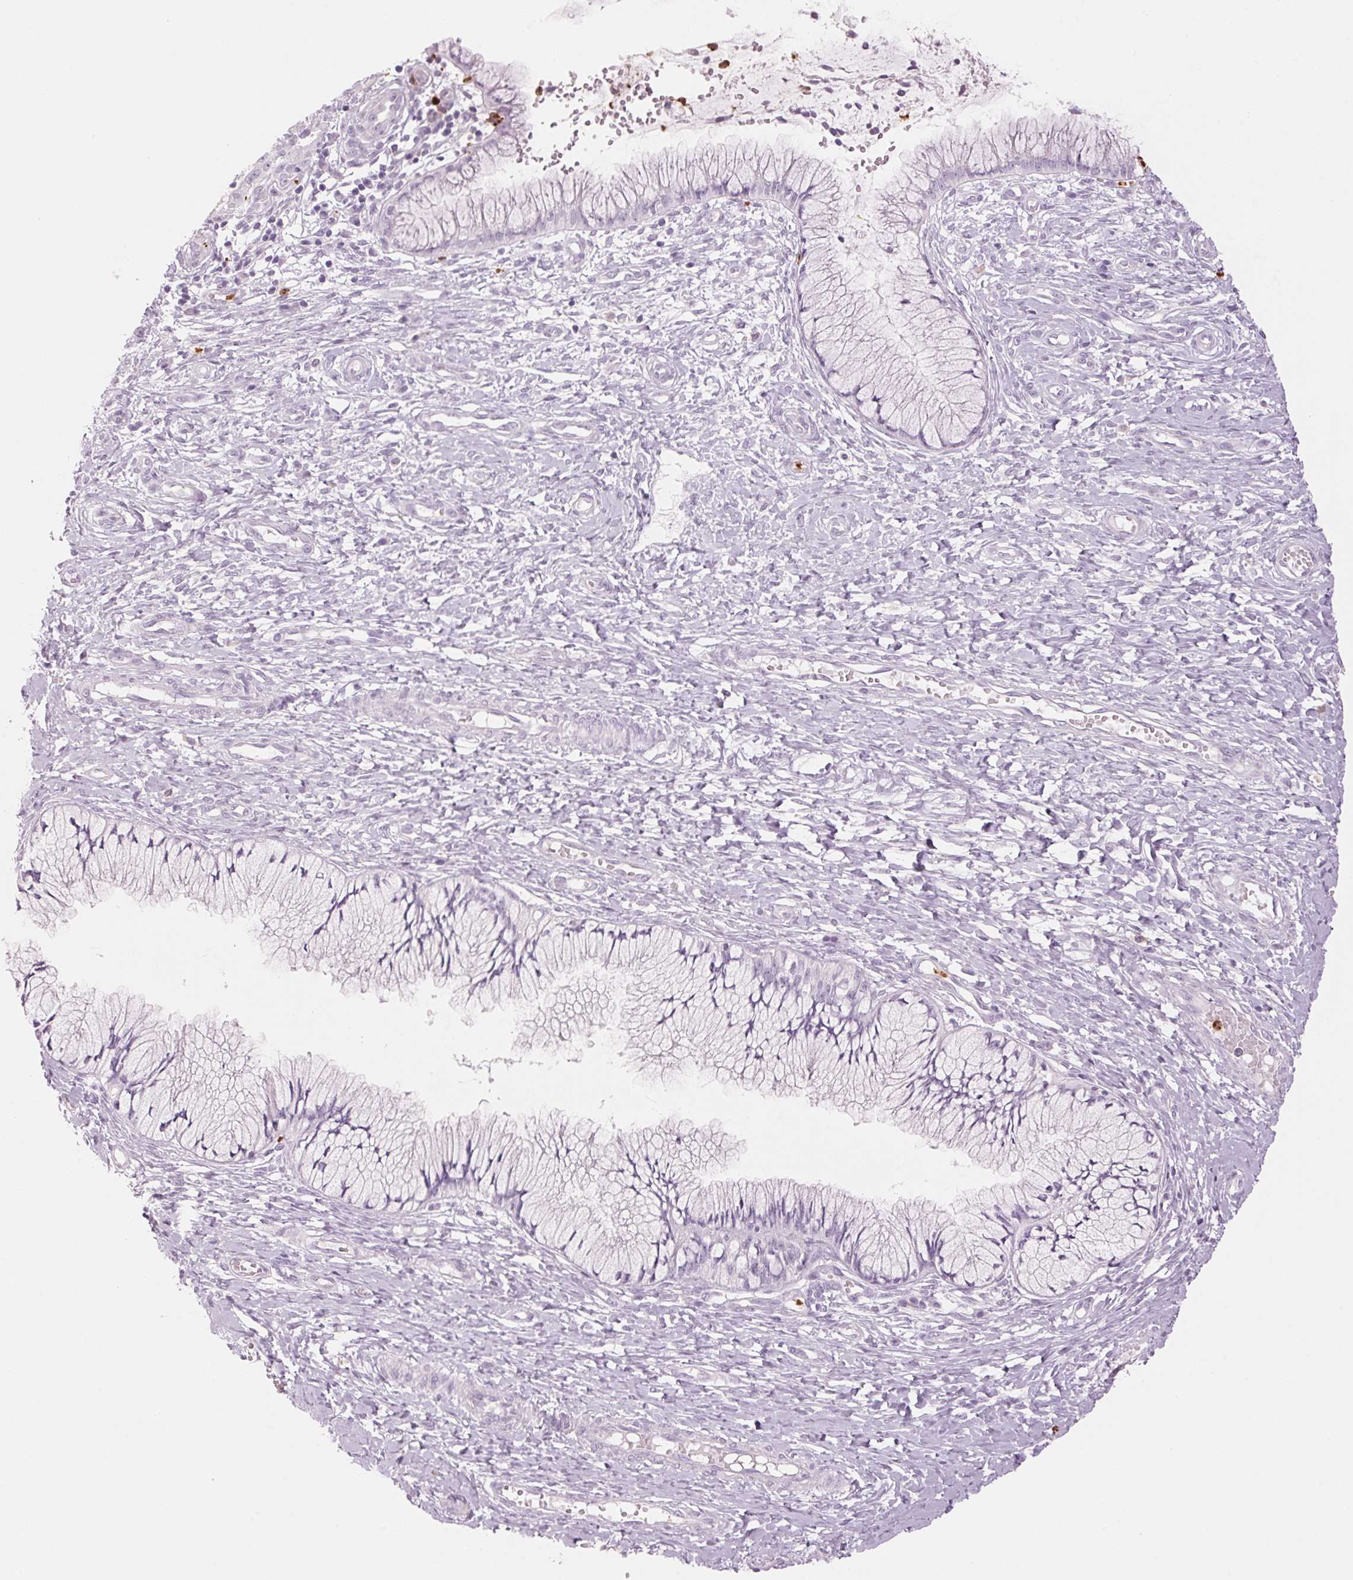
{"staining": {"intensity": "negative", "quantity": "none", "location": "none"}, "tissue": "cervix", "cell_type": "Glandular cells", "image_type": "normal", "snomed": [{"axis": "morphology", "description": "Normal tissue, NOS"}, {"axis": "topography", "description": "Cervix"}], "caption": "Glandular cells are negative for protein expression in normal human cervix.", "gene": "KLK7", "patient": {"sex": "female", "age": 37}}